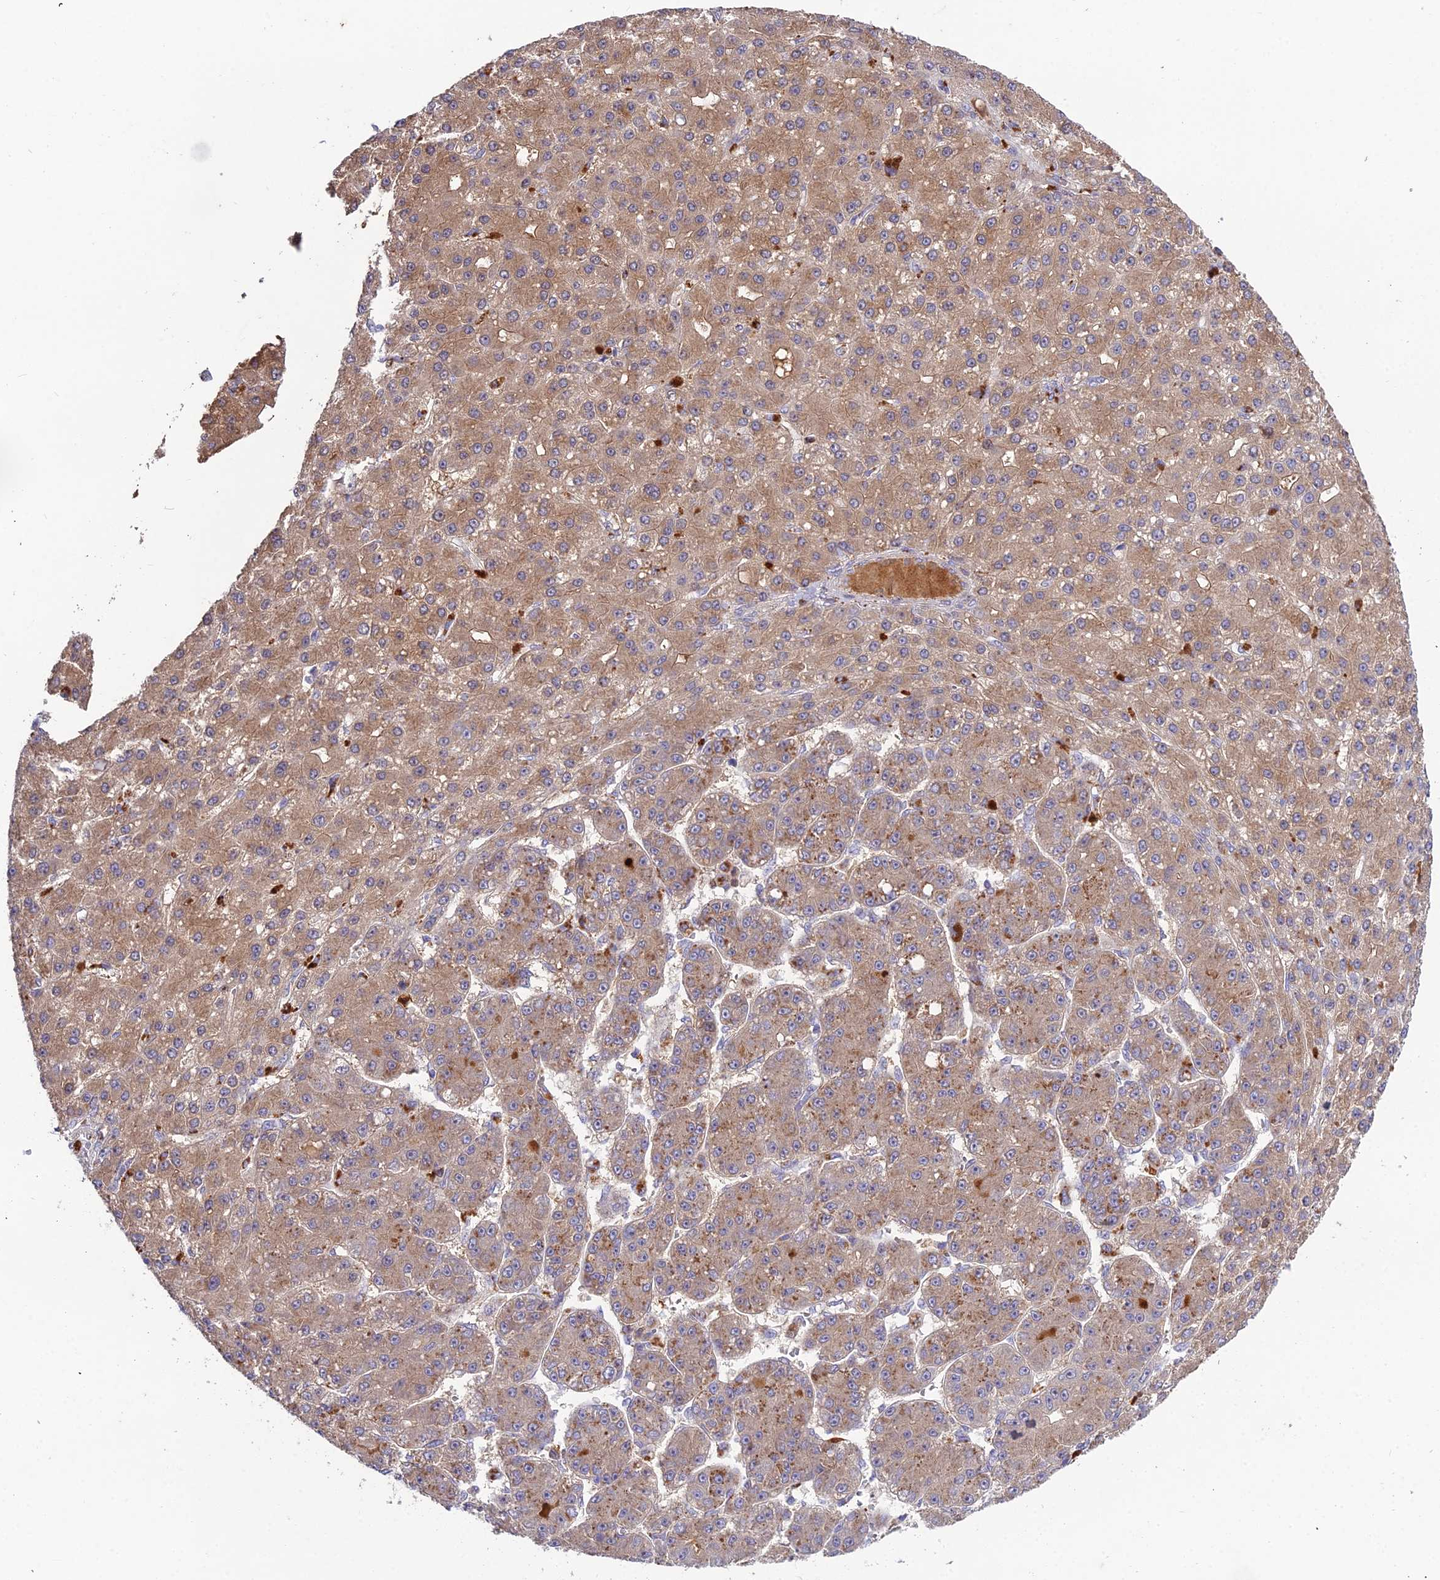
{"staining": {"intensity": "moderate", "quantity": ">75%", "location": "cytoplasmic/membranous"}, "tissue": "liver cancer", "cell_type": "Tumor cells", "image_type": "cancer", "snomed": [{"axis": "morphology", "description": "Carcinoma, Hepatocellular, NOS"}, {"axis": "topography", "description": "Liver"}], "caption": "Immunohistochemistry of liver hepatocellular carcinoma demonstrates medium levels of moderate cytoplasmic/membranous expression in about >75% of tumor cells.", "gene": "EID2", "patient": {"sex": "male", "age": 67}}